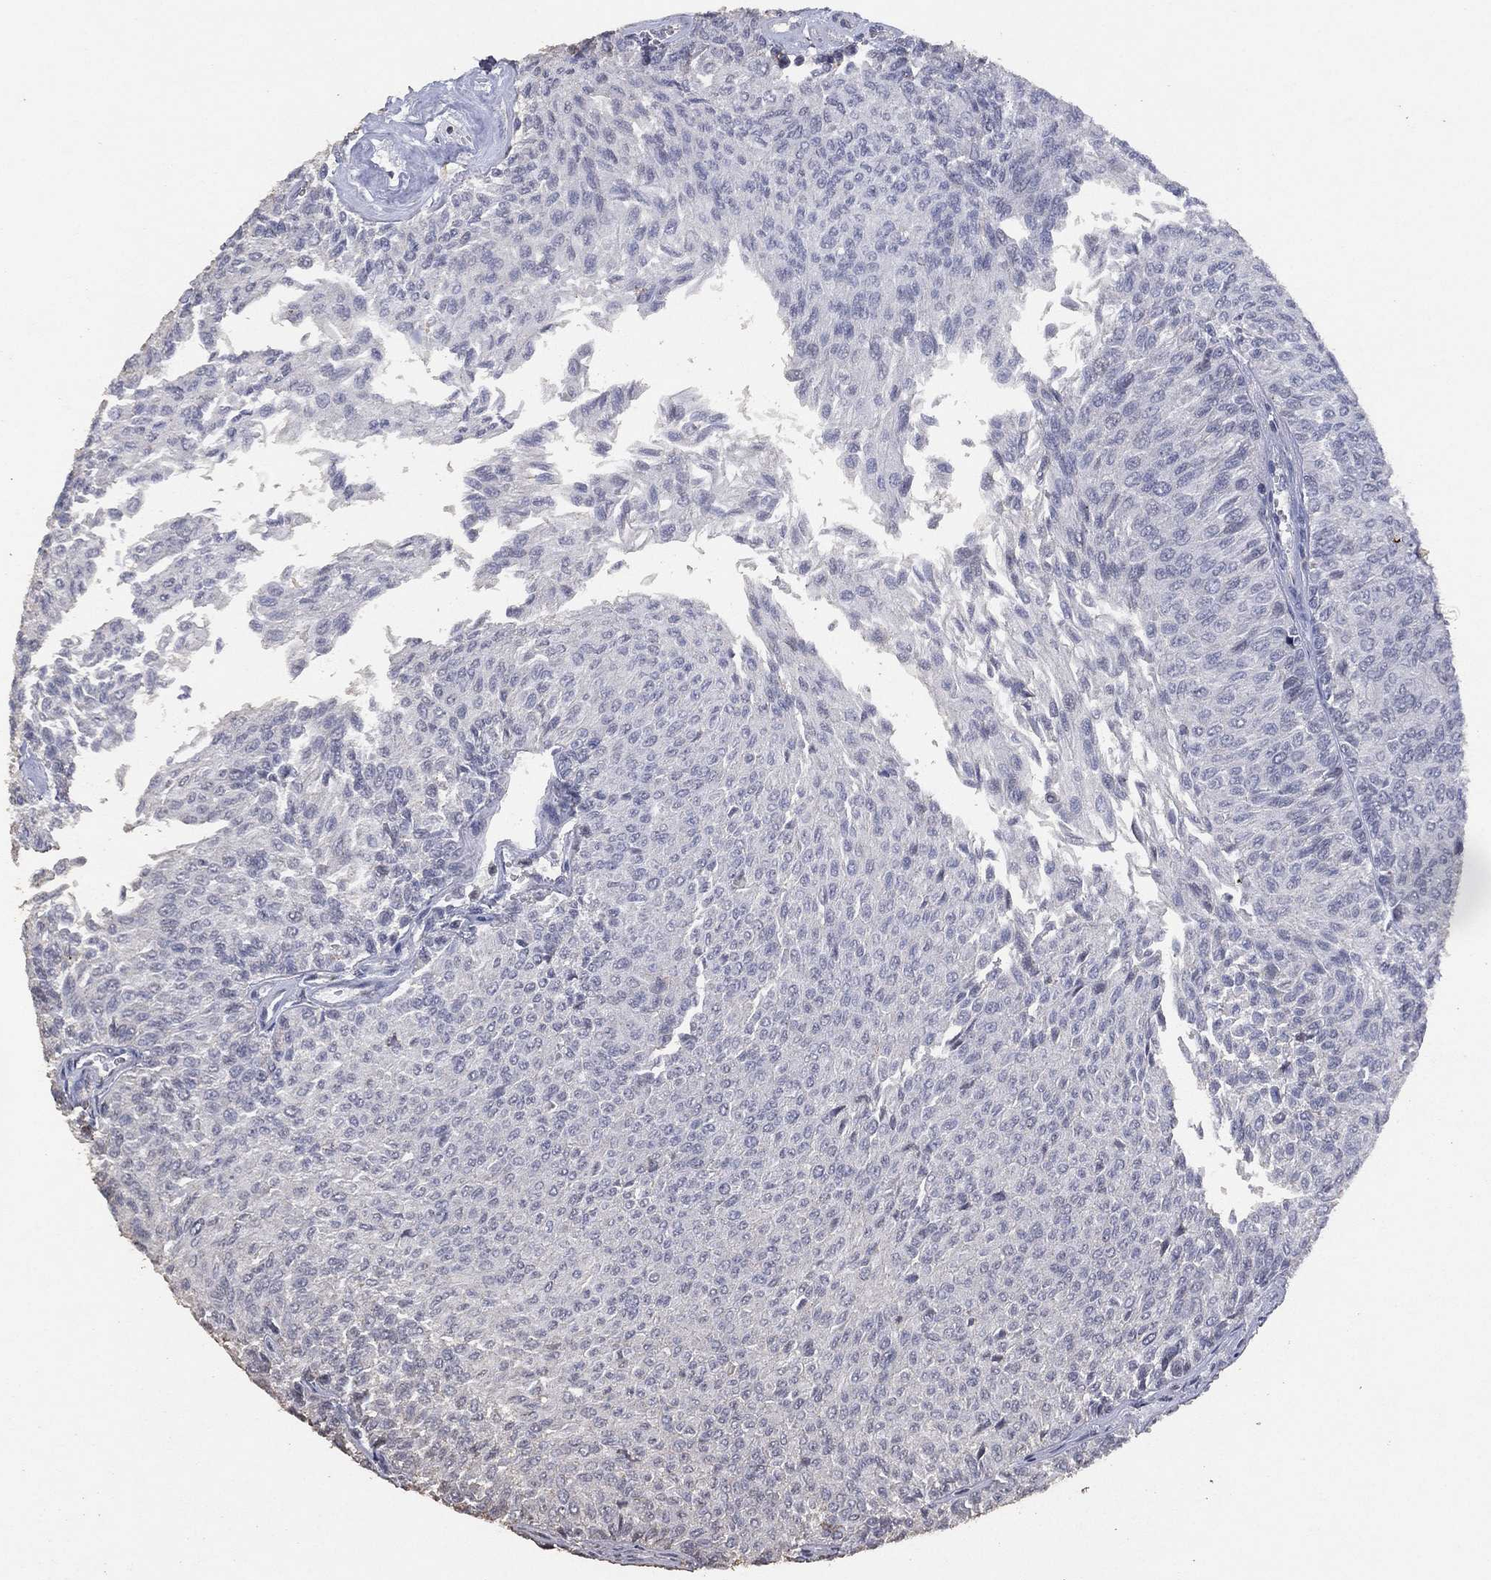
{"staining": {"intensity": "negative", "quantity": "none", "location": "none"}, "tissue": "urothelial cancer", "cell_type": "Tumor cells", "image_type": "cancer", "snomed": [{"axis": "morphology", "description": "Urothelial carcinoma, Low grade"}, {"axis": "topography", "description": "Ureter, NOS"}, {"axis": "topography", "description": "Urinary bladder"}], "caption": "Immunohistochemistry photomicrograph of human urothelial cancer stained for a protein (brown), which shows no expression in tumor cells.", "gene": "ADPRHL1", "patient": {"sex": "male", "age": 78}}